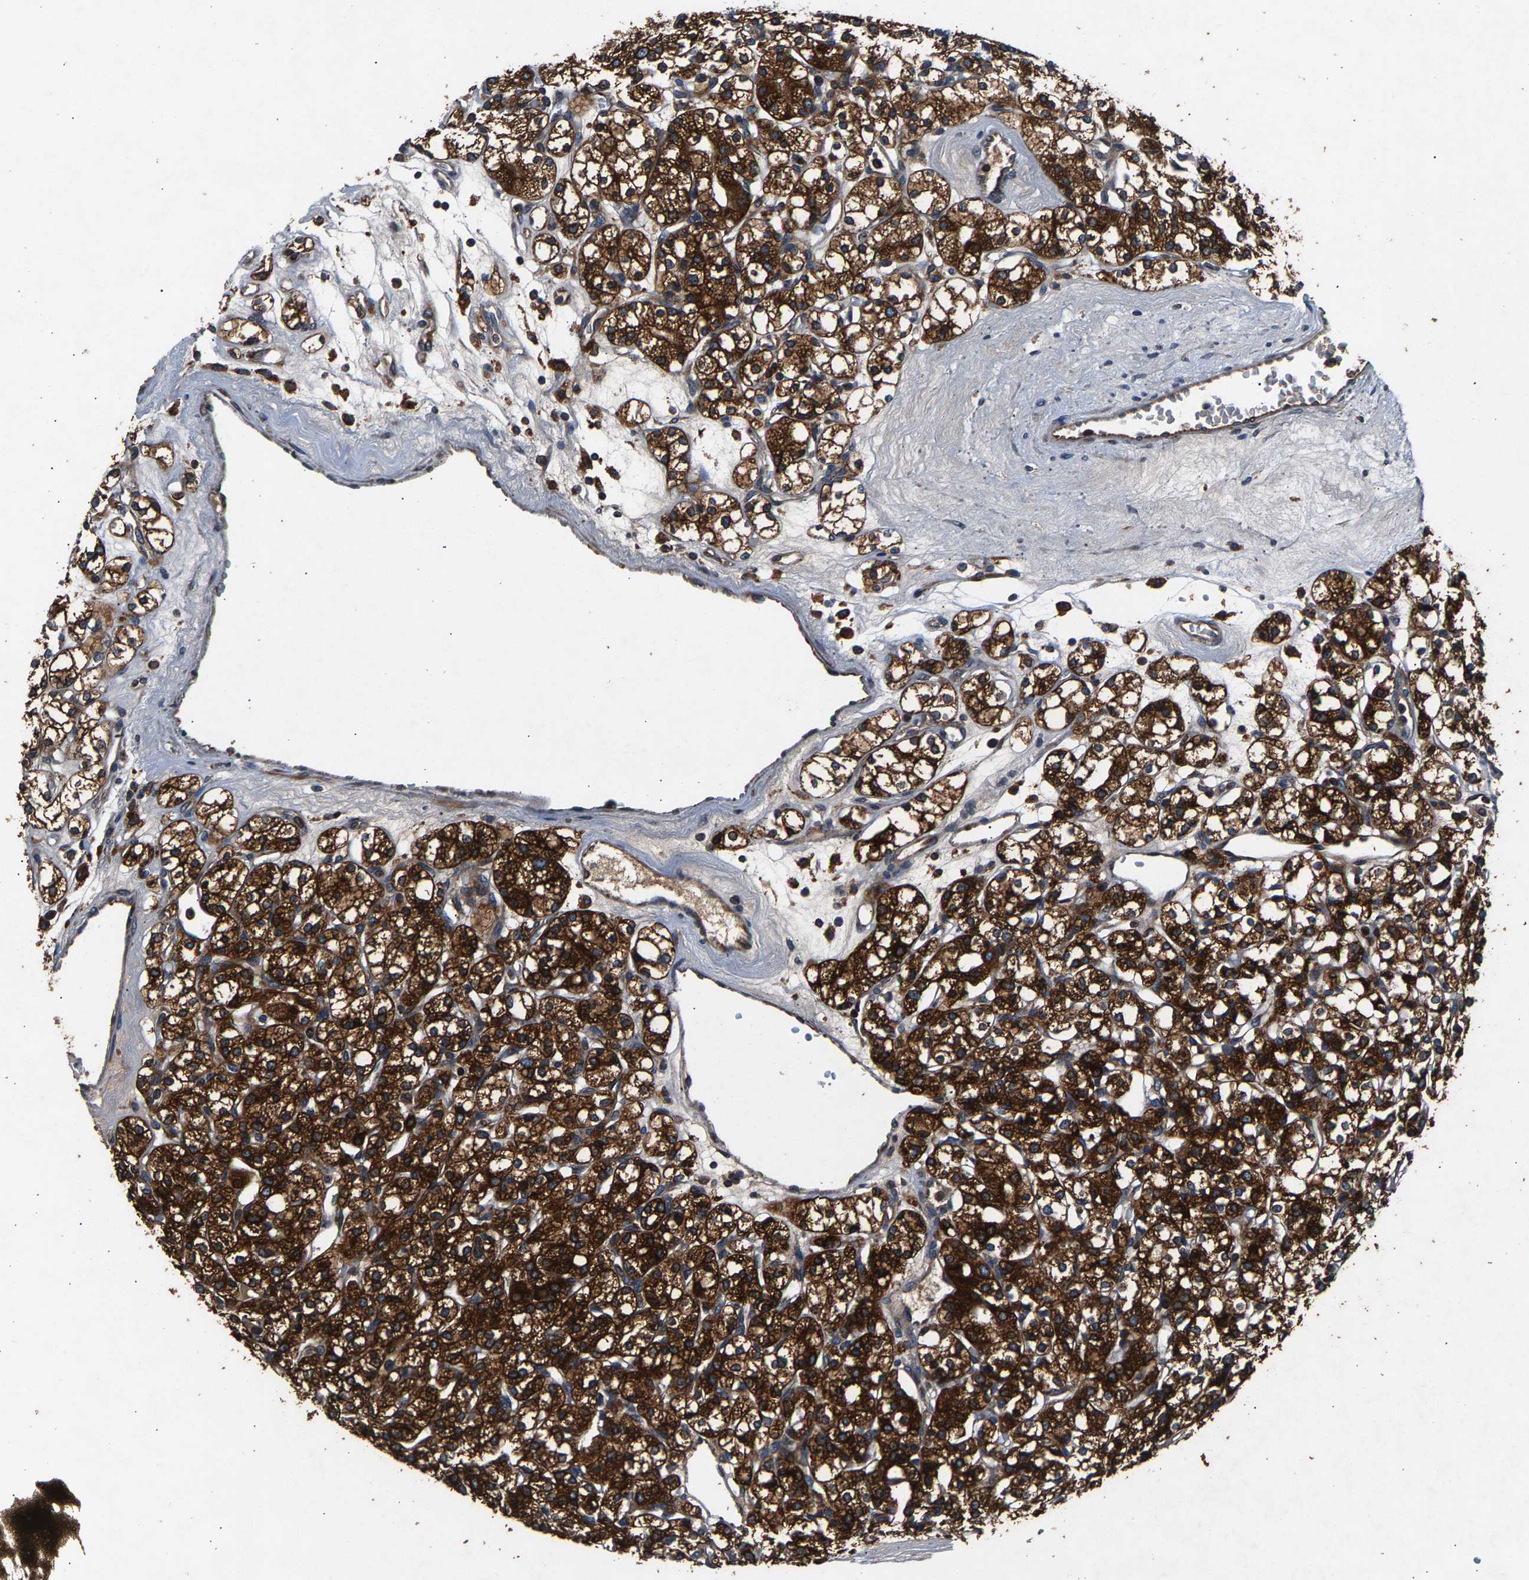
{"staining": {"intensity": "strong", "quantity": ">75%", "location": "cytoplasmic/membranous"}, "tissue": "renal cancer", "cell_type": "Tumor cells", "image_type": "cancer", "snomed": [{"axis": "morphology", "description": "Adenocarcinoma, NOS"}, {"axis": "topography", "description": "Kidney"}], "caption": "Approximately >75% of tumor cells in human renal cancer reveal strong cytoplasmic/membranous protein staining as visualized by brown immunohistochemical staining.", "gene": "LPCAT1", "patient": {"sex": "male", "age": 77}}